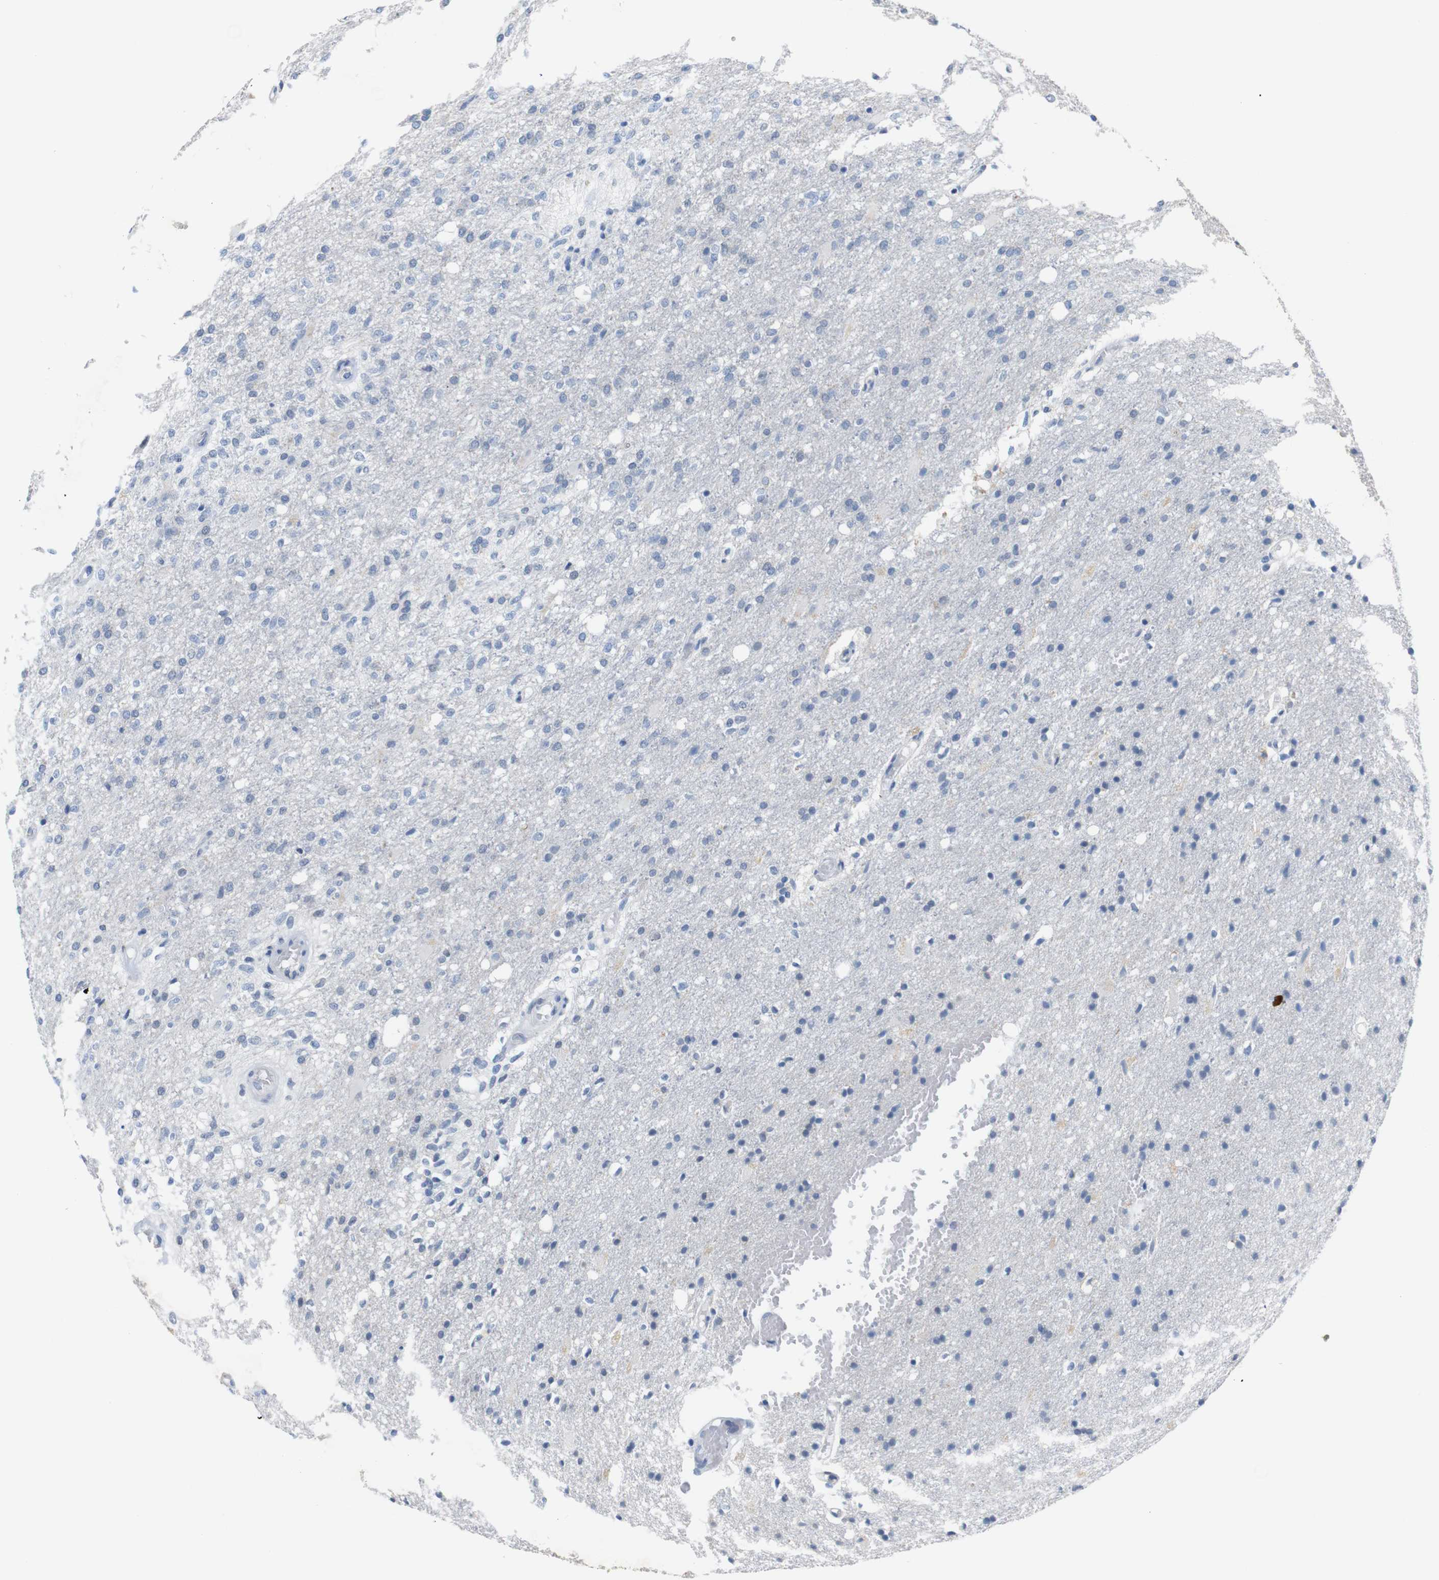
{"staining": {"intensity": "negative", "quantity": "none", "location": "none"}, "tissue": "glioma", "cell_type": "Tumor cells", "image_type": "cancer", "snomed": [{"axis": "morphology", "description": "Normal tissue, NOS"}, {"axis": "morphology", "description": "Glioma, malignant, High grade"}, {"axis": "topography", "description": "Cerebral cortex"}], "caption": "A high-resolution photomicrograph shows immunohistochemistry (IHC) staining of glioma, which displays no significant staining in tumor cells.", "gene": "CHRM5", "patient": {"sex": "male", "age": 77}}